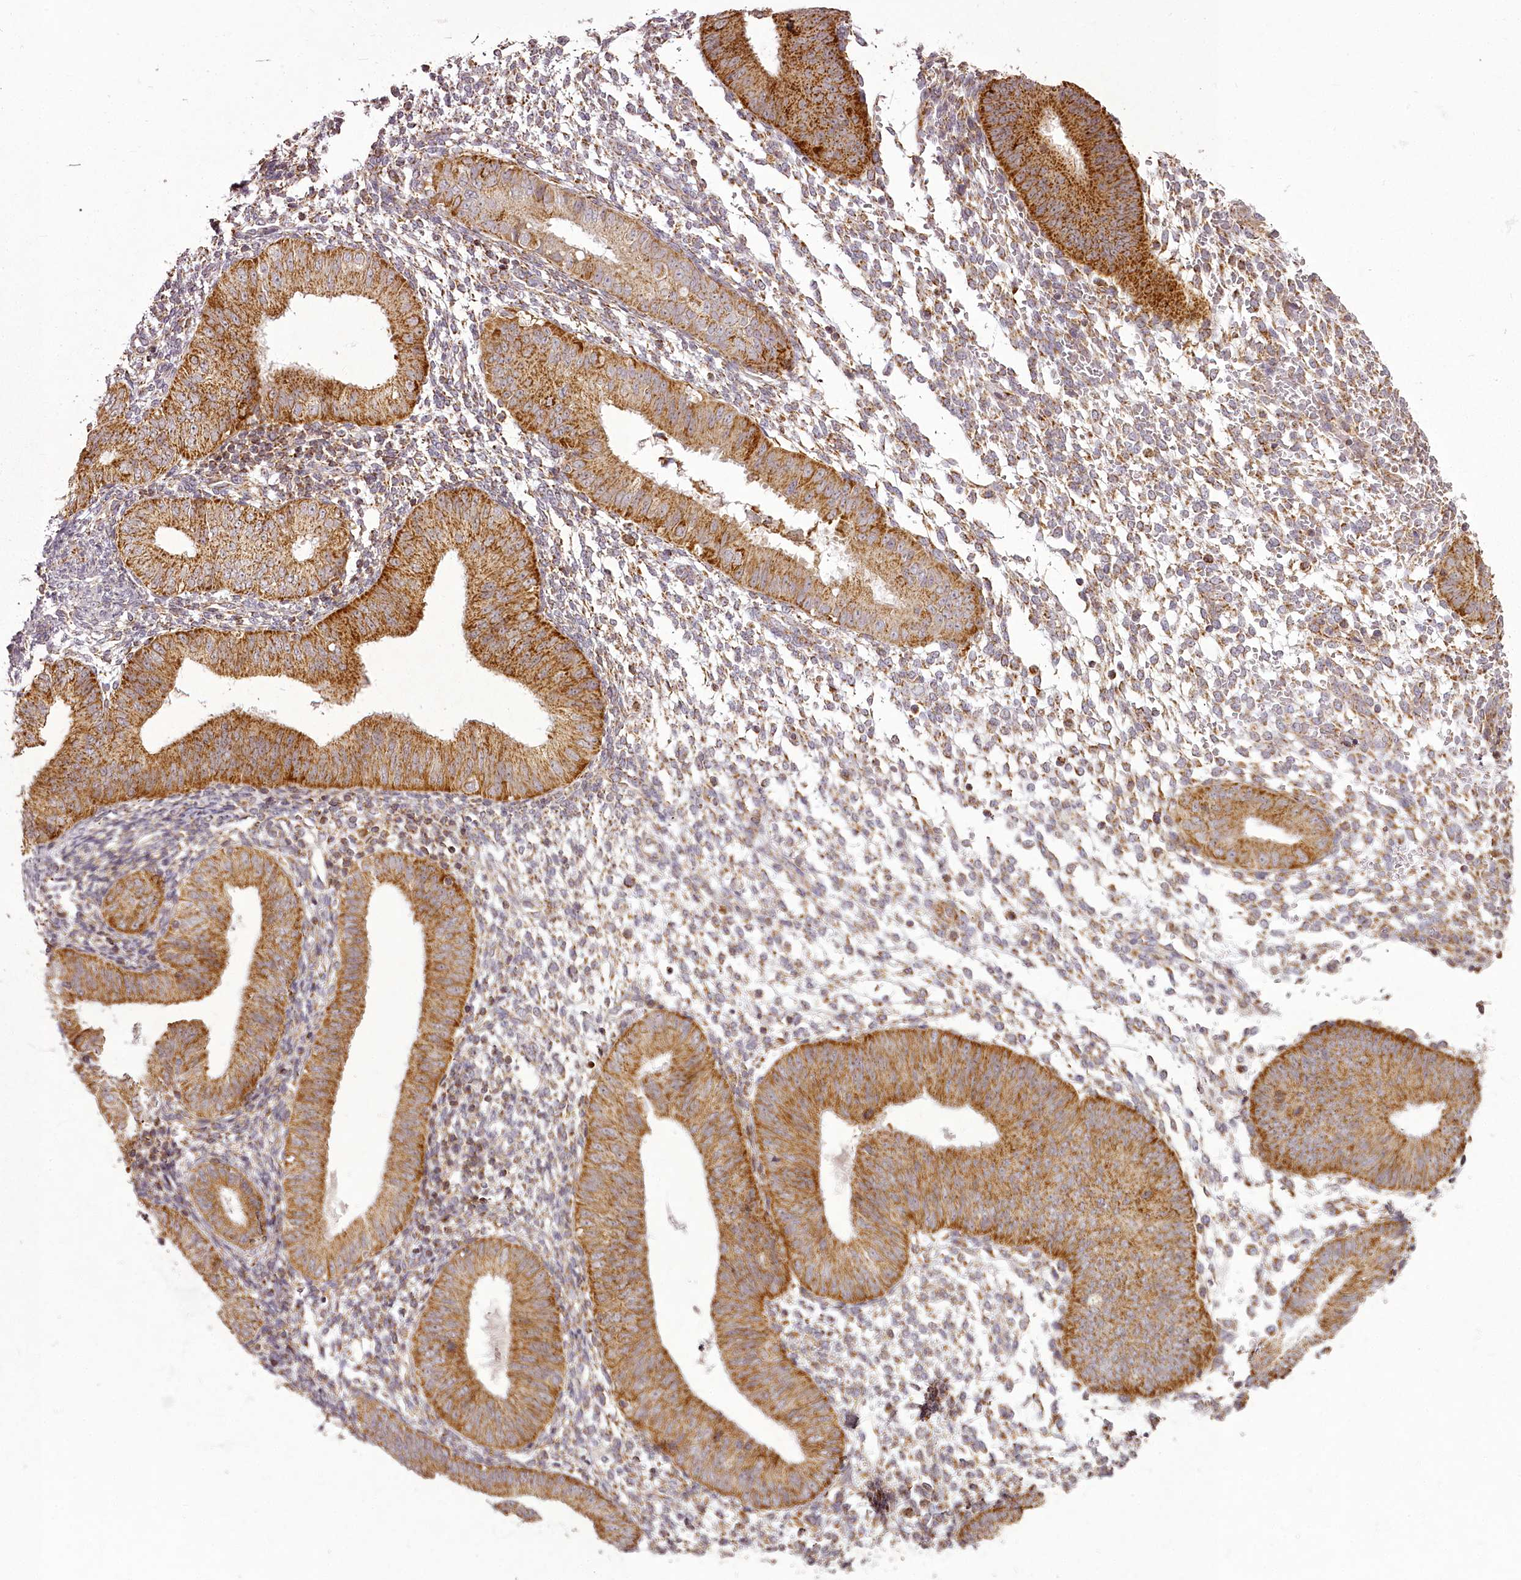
{"staining": {"intensity": "moderate", "quantity": "25%-75%", "location": "cytoplasmic/membranous"}, "tissue": "endometrium", "cell_type": "Cells in endometrial stroma", "image_type": "normal", "snomed": [{"axis": "morphology", "description": "Normal tissue, NOS"}, {"axis": "topography", "description": "Uterus"}, {"axis": "topography", "description": "Endometrium"}], "caption": "A brown stain labels moderate cytoplasmic/membranous staining of a protein in cells in endometrial stroma of benign human endometrium. The protein is stained brown, and the nuclei are stained in blue (DAB (3,3'-diaminobenzidine) IHC with brightfield microscopy, high magnification).", "gene": "CHCHD2", "patient": {"sex": "female", "age": 48}}